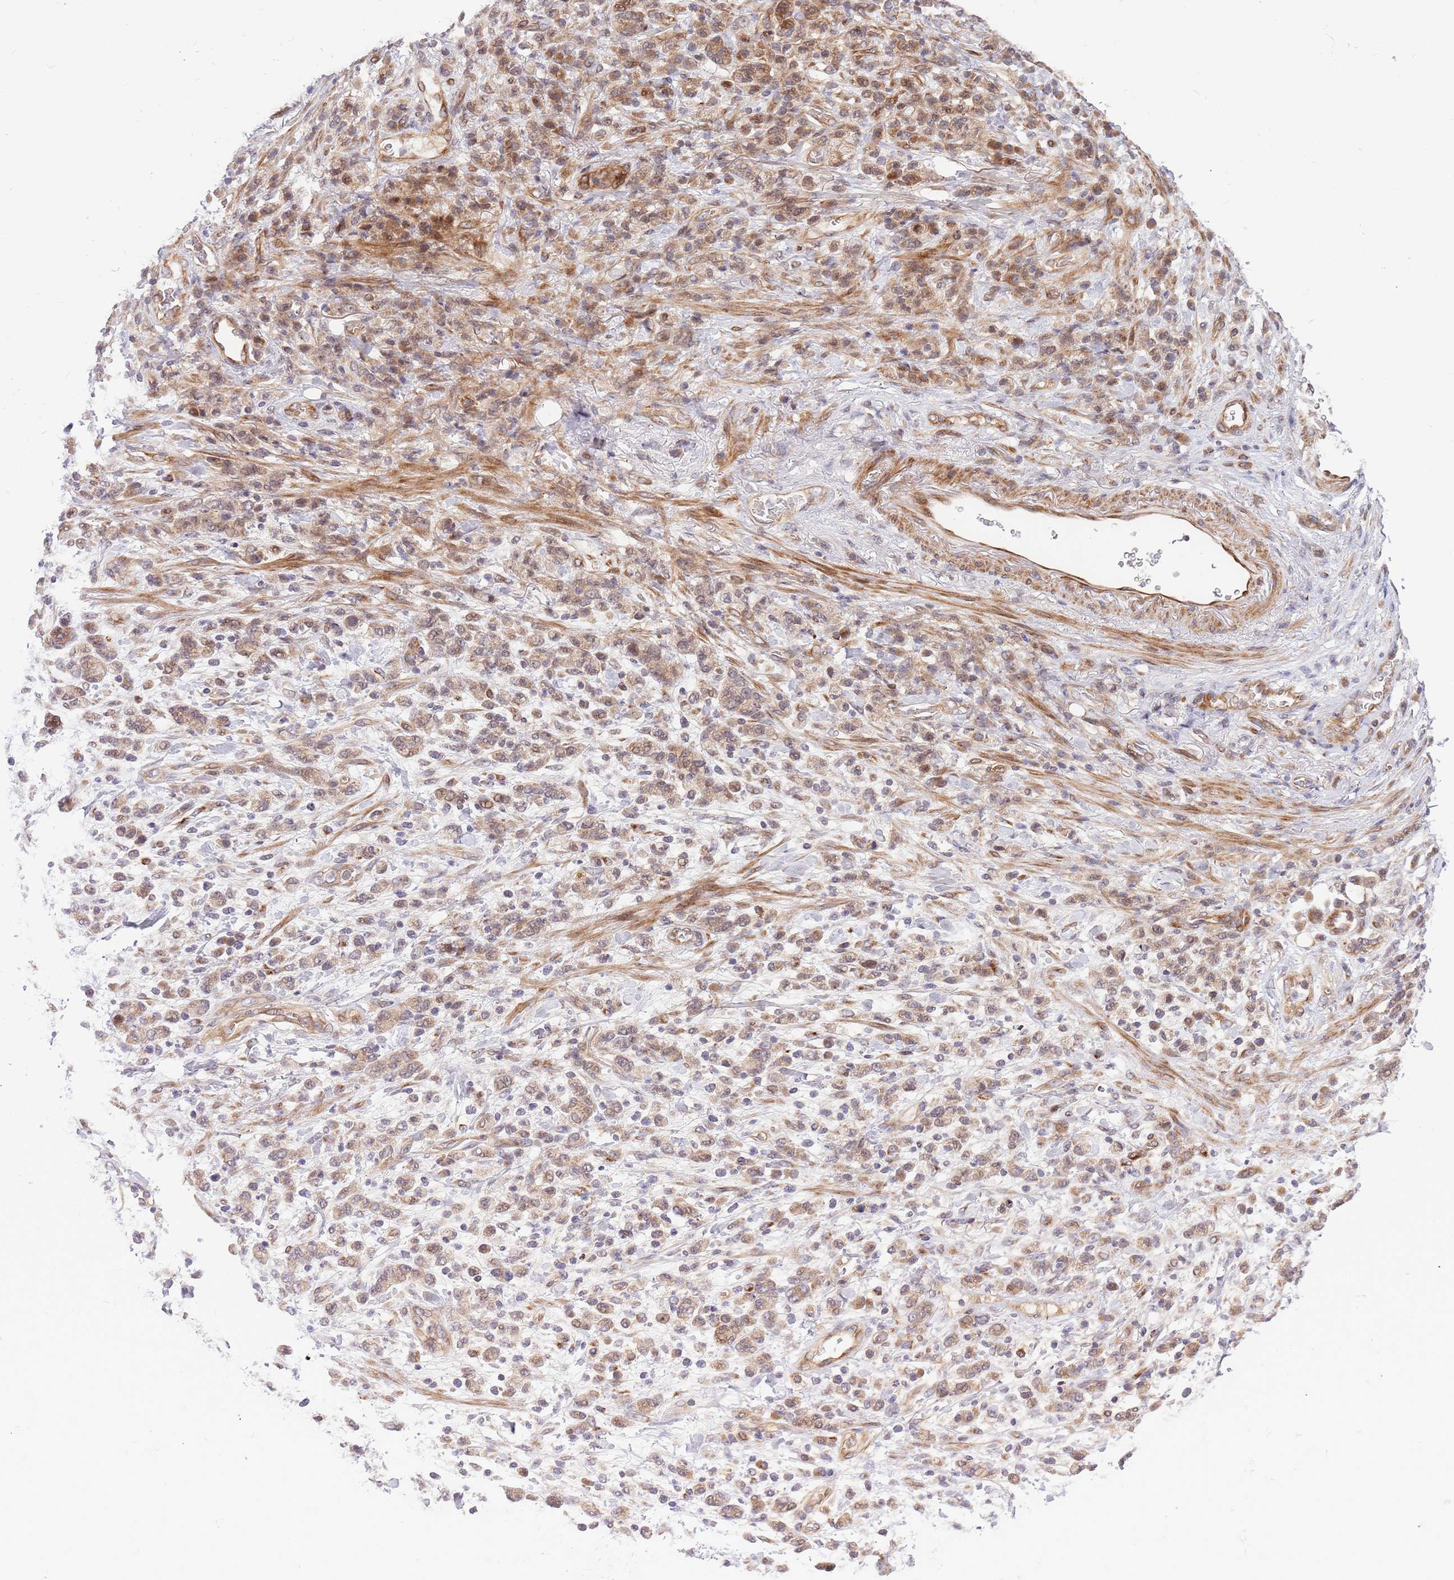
{"staining": {"intensity": "weak", "quantity": ">75%", "location": "cytoplasmic/membranous"}, "tissue": "stomach cancer", "cell_type": "Tumor cells", "image_type": "cancer", "snomed": [{"axis": "morphology", "description": "Adenocarcinoma, NOS"}, {"axis": "topography", "description": "Stomach"}], "caption": "Immunohistochemistry (IHC) (DAB) staining of human stomach cancer demonstrates weak cytoplasmic/membranous protein expression in approximately >75% of tumor cells. The staining is performed using DAB brown chromogen to label protein expression. The nuclei are counter-stained blue using hematoxylin.", "gene": "HAUS3", "patient": {"sex": "male", "age": 77}}